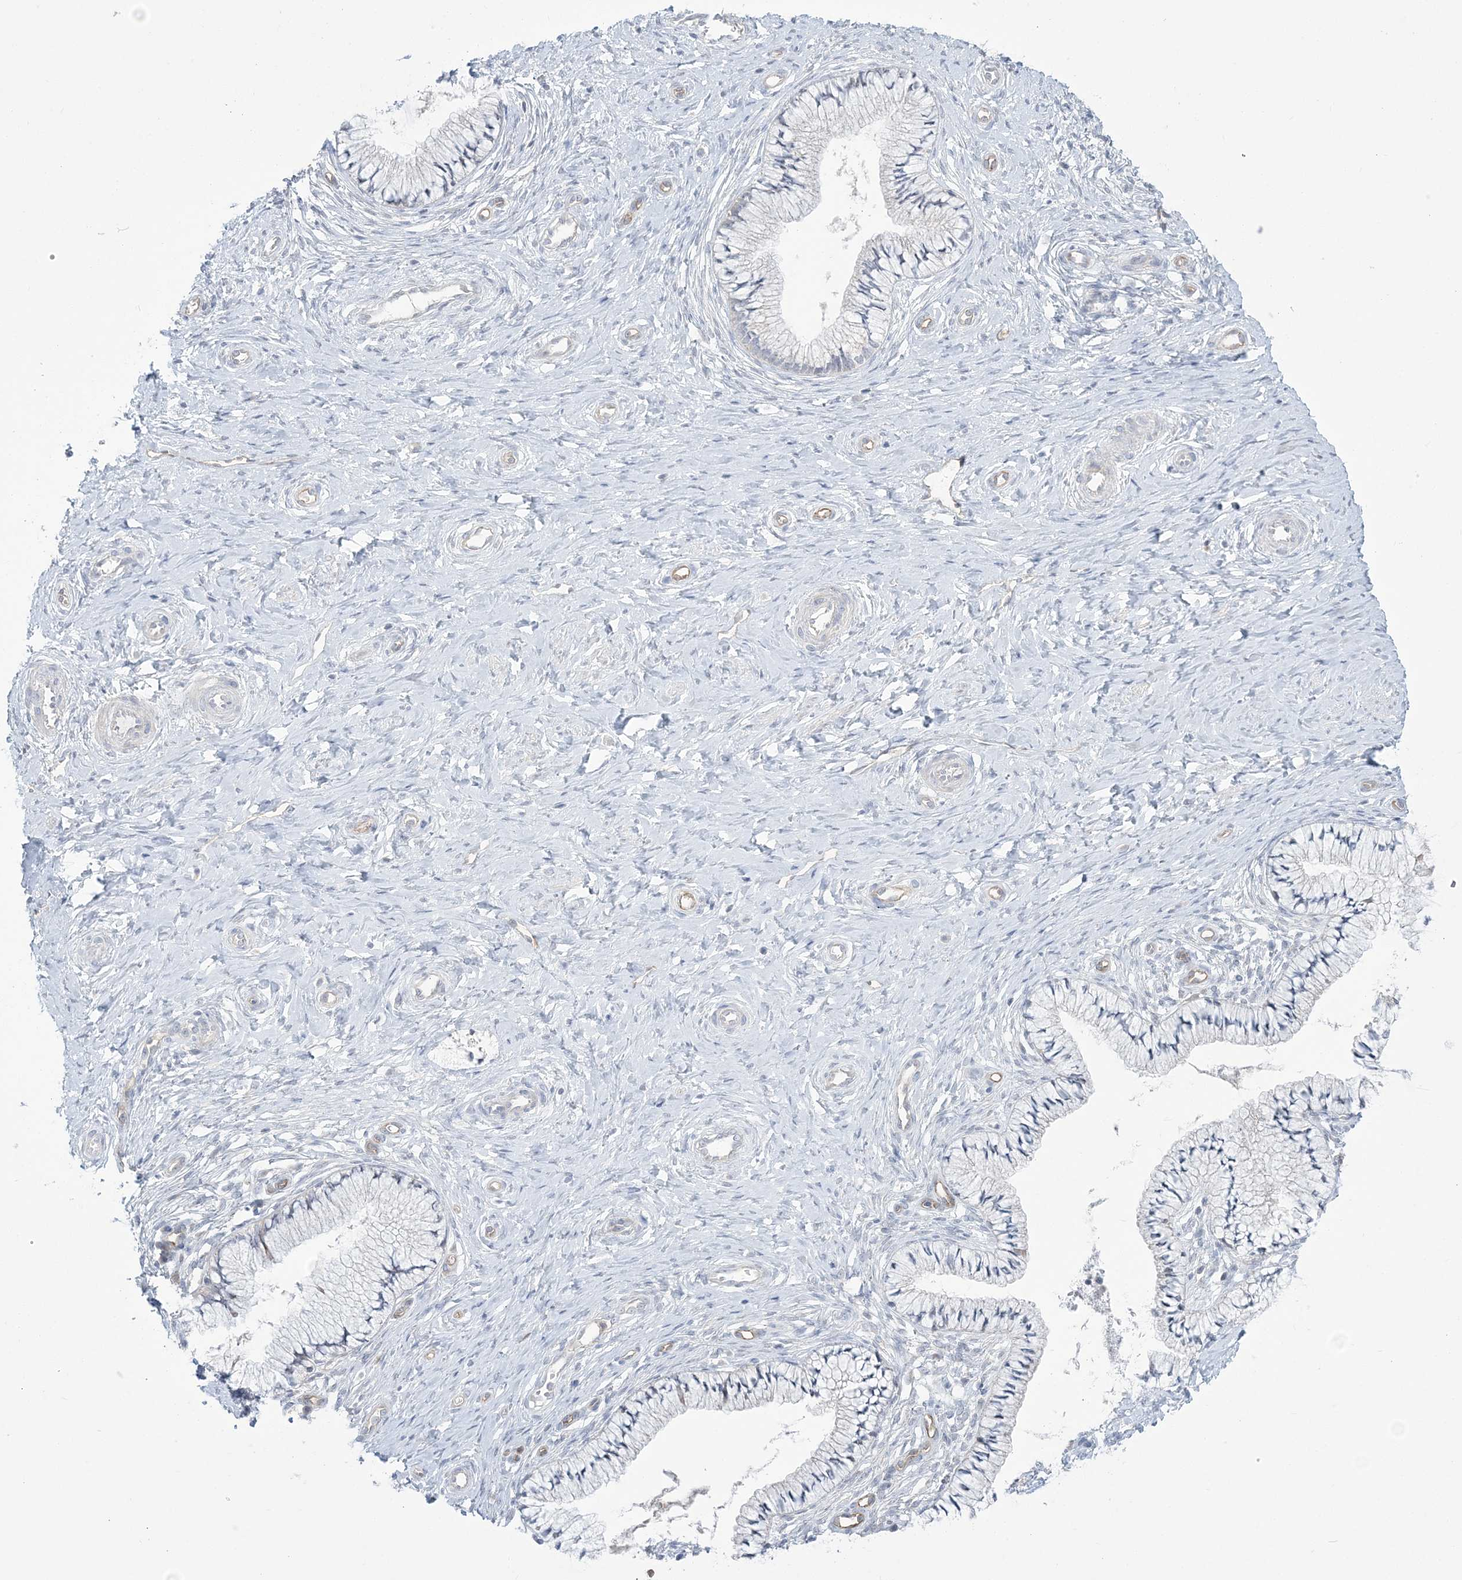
{"staining": {"intensity": "negative", "quantity": "none", "location": "none"}, "tissue": "cervix", "cell_type": "Glandular cells", "image_type": "normal", "snomed": [{"axis": "morphology", "description": "Normal tissue, NOS"}, {"axis": "topography", "description": "Cervix"}], "caption": "IHC photomicrograph of normal cervix stained for a protein (brown), which demonstrates no staining in glandular cells. (DAB (3,3'-diaminobenzidine) IHC with hematoxylin counter stain).", "gene": "FARSB", "patient": {"sex": "female", "age": 36}}